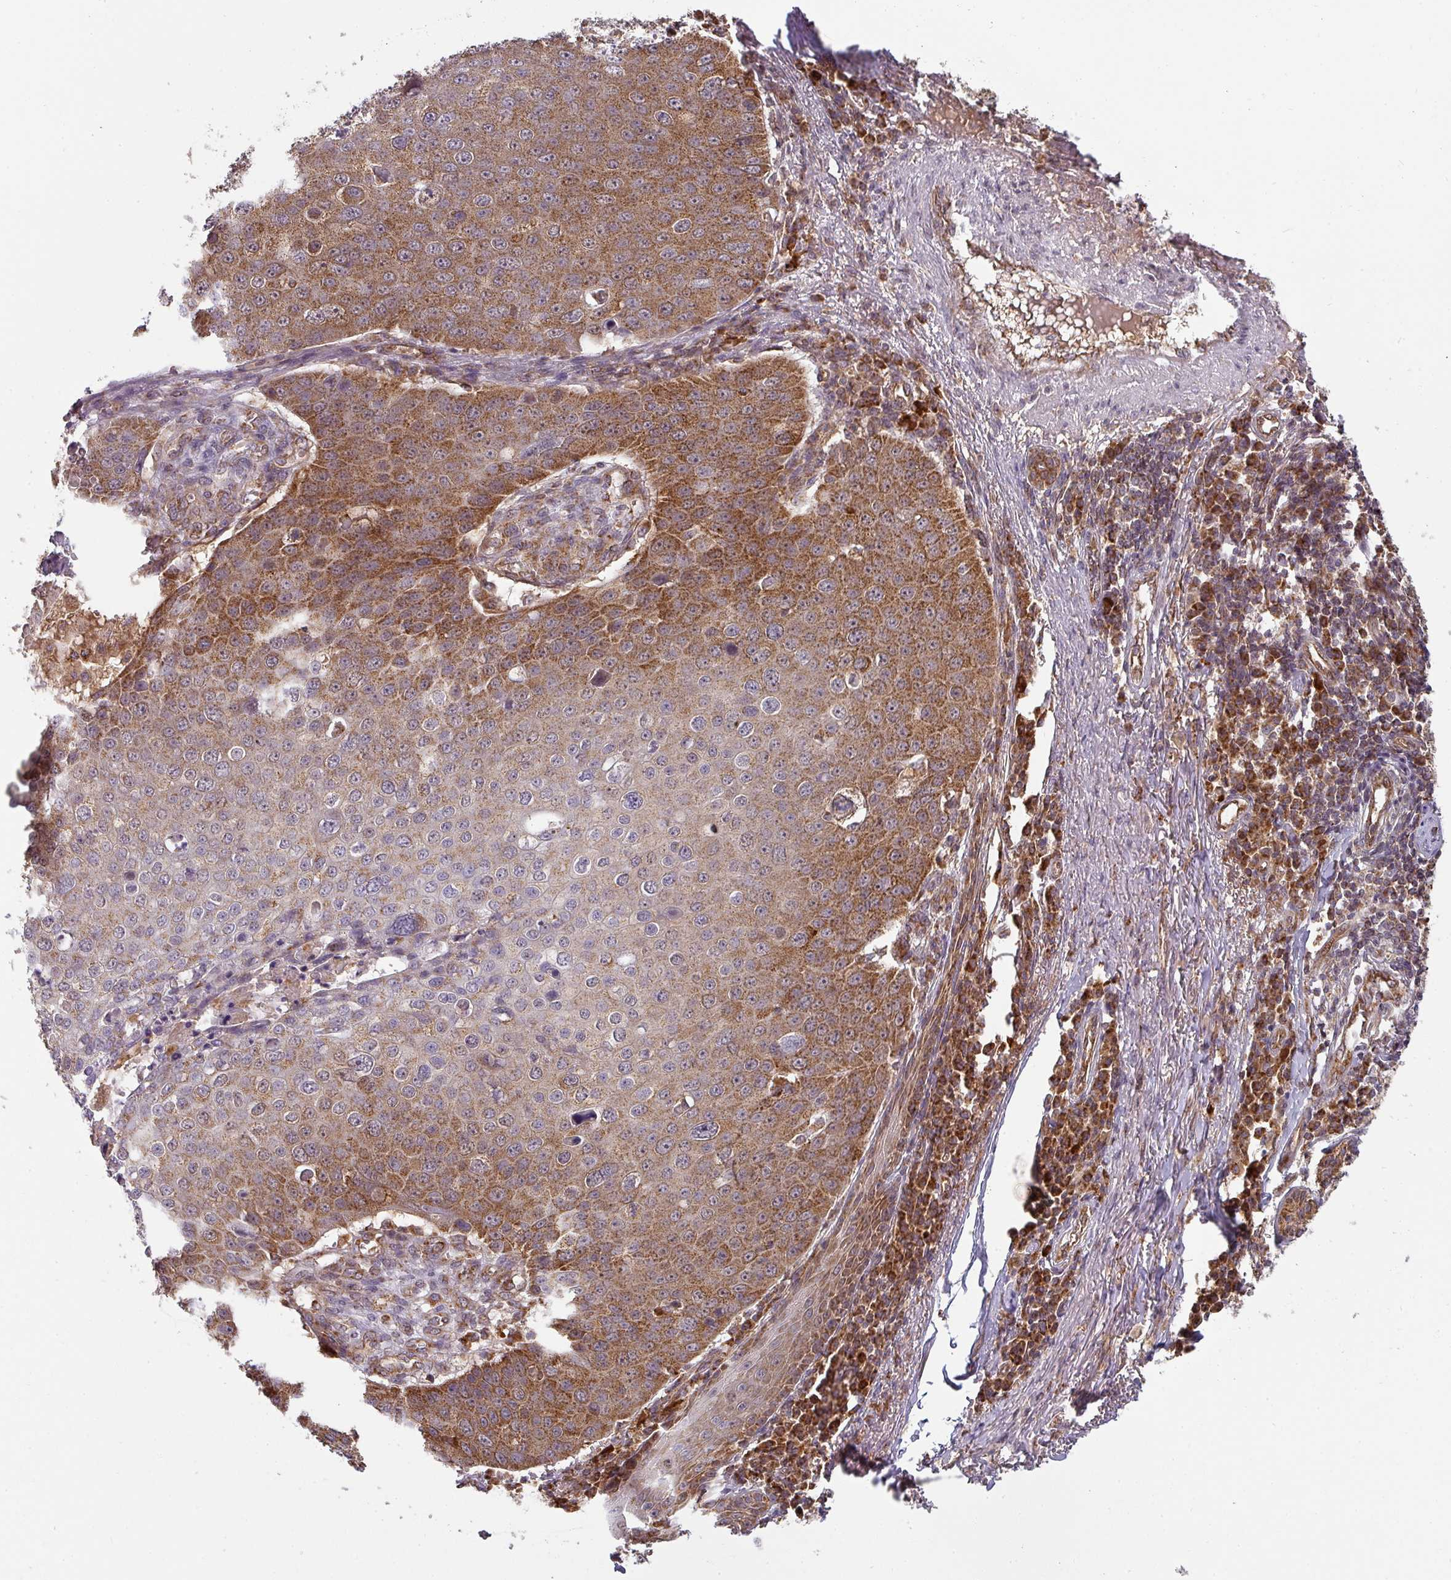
{"staining": {"intensity": "strong", "quantity": "25%-75%", "location": "cytoplasmic/membranous"}, "tissue": "skin cancer", "cell_type": "Tumor cells", "image_type": "cancer", "snomed": [{"axis": "morphology", "description": "Squamous cell carcinoma, NOS"}, {"axis": "topography", "description": "Skin"}], "caption": "An immunohistochemistry histopathology image of neoplastic tissue is shown. Protein staining in brown labels strong cytoplasmic/membranous positivity in skin cancer (squamous cell carcinoma) within tumor cells.", "gene": "MRPS16", "patient": {"sex": "male", "age": 71}}